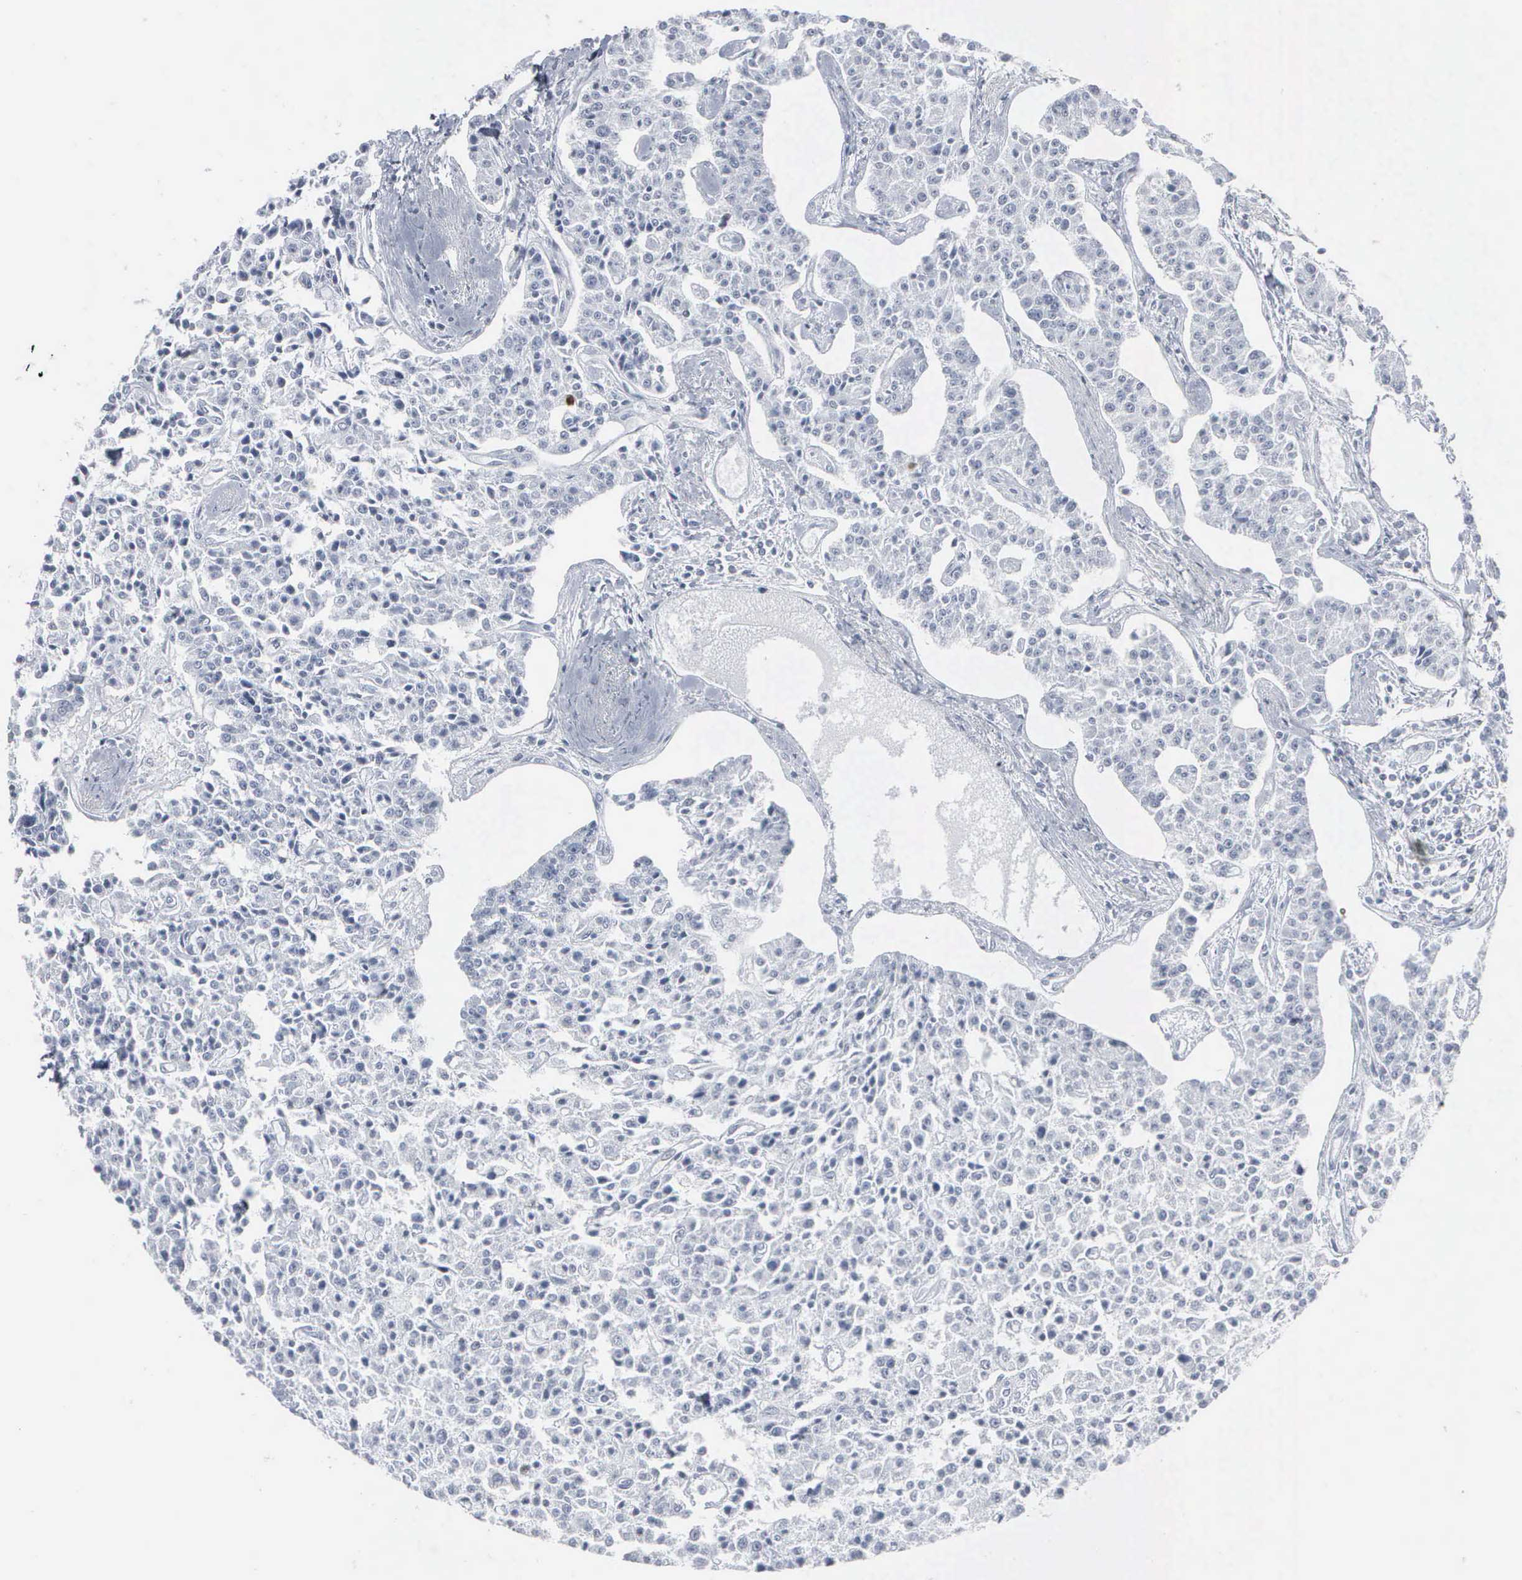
{"staining": {"intensity": "negative", "quantity": "none", "location": "none"}, "tissue": "carcinoid", "cell_type": "Tumor cells", "image_type": "cancer", "snomed": [{"axis": "morphology", "description": "Carcinoid, malignant, NOS"}, {"axis": "topography", "description": "Stomach"}], "caption": "Carcinoid stained for a protein using immunohistochemistry (IHC) reveals no positivity tumor cells.", "gene": "CCNB1", "patient": {"sex": "female", "age": 76}}